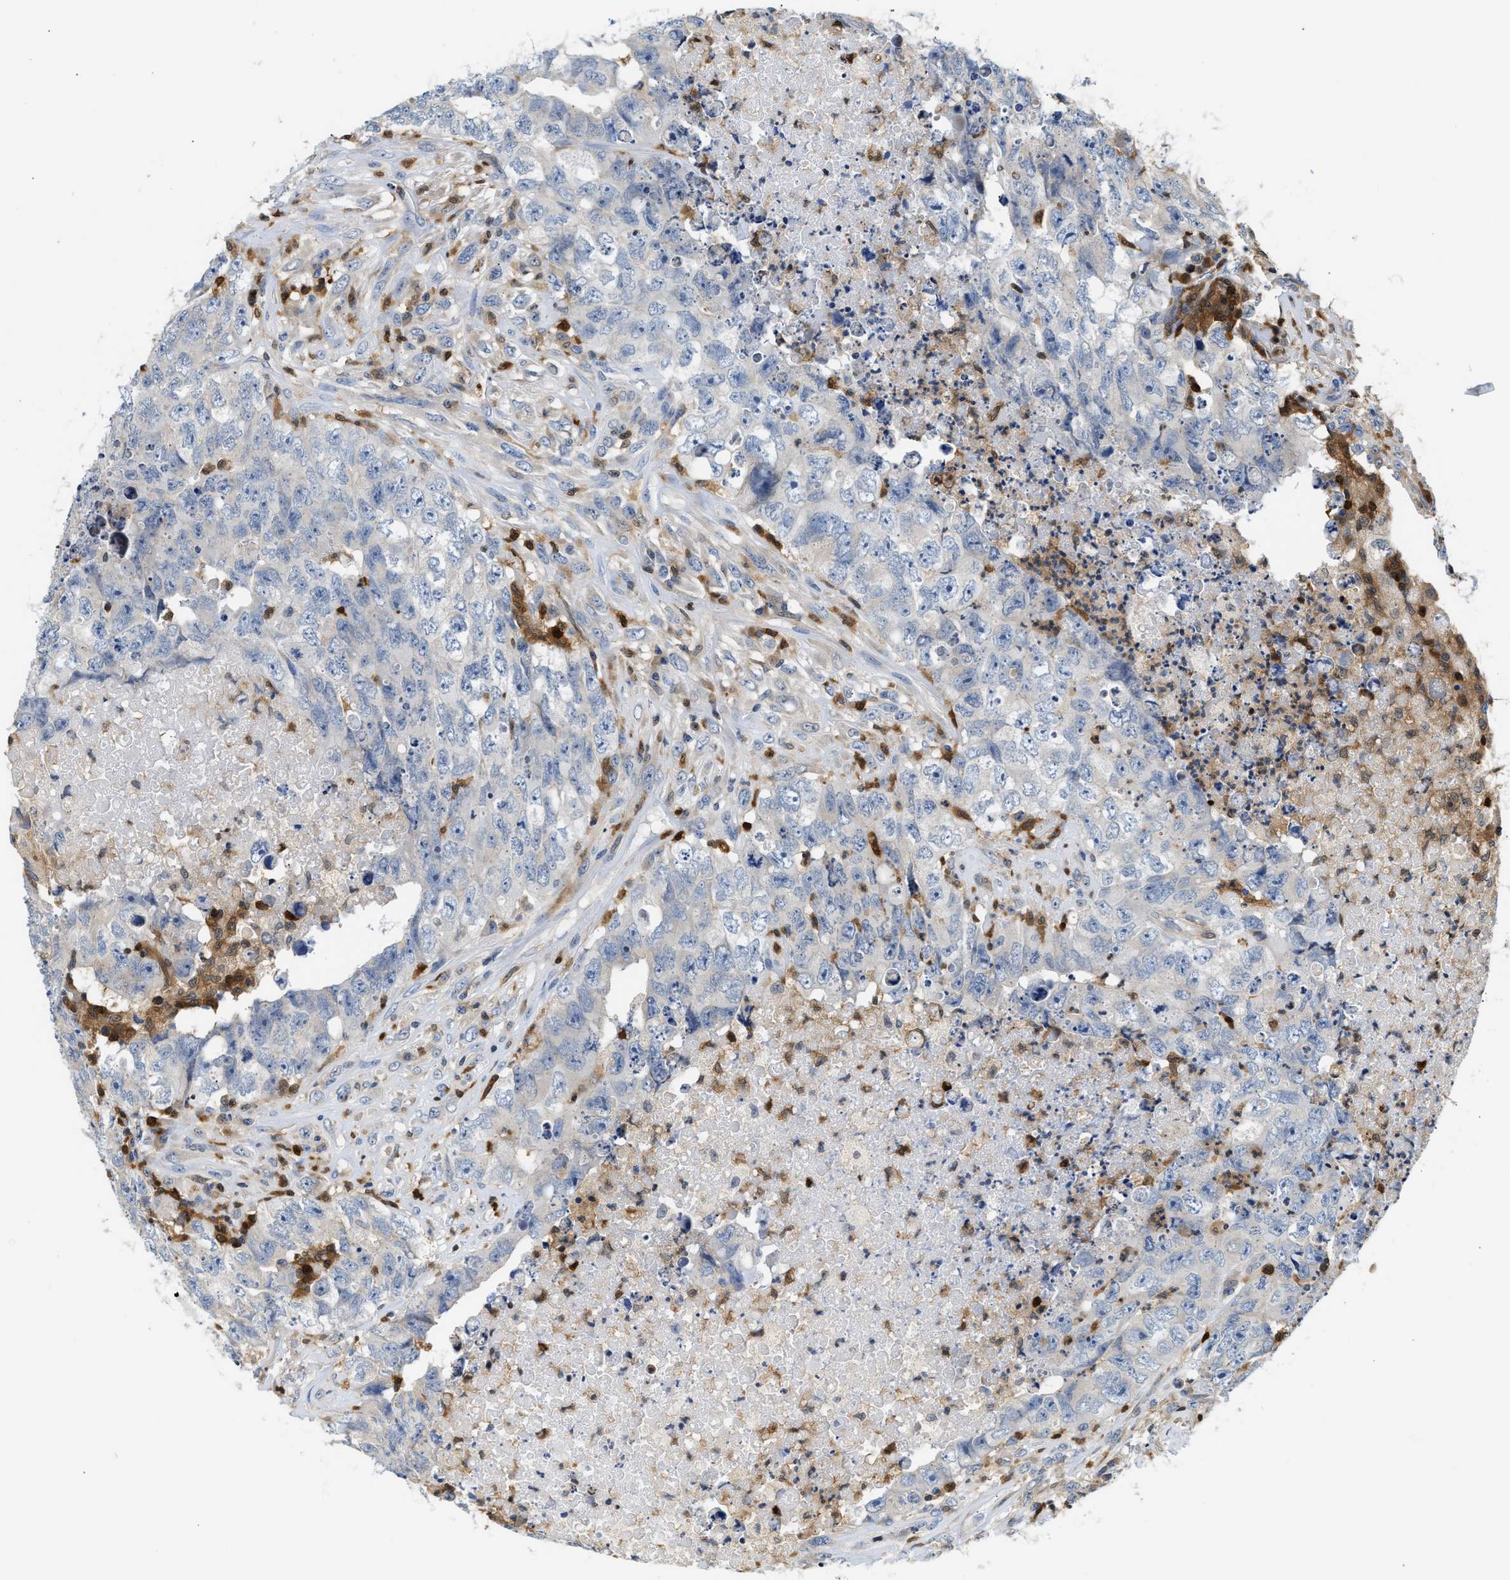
{"staining": {"intensity": "negative", "quantity": "none", "location": "none"}, "tissue": "testis cancer", "cell_type": "Tumor cells", "image_type": "cancer", "snomed": [{"axis": "morphology", "description": "Carcinoma, Embryonal, NOS"}, {"axis": "topography", "description": "Testis"}], "caption": "Tumor cells are negative for protein expression in human testis embryonal carcinoma. (DAB immunohistochemistry (IHC) visualized using brightfield microscopy, high magnification).", "gene": "SLIT2", "patient": {"sex": "male", "age": 32}}